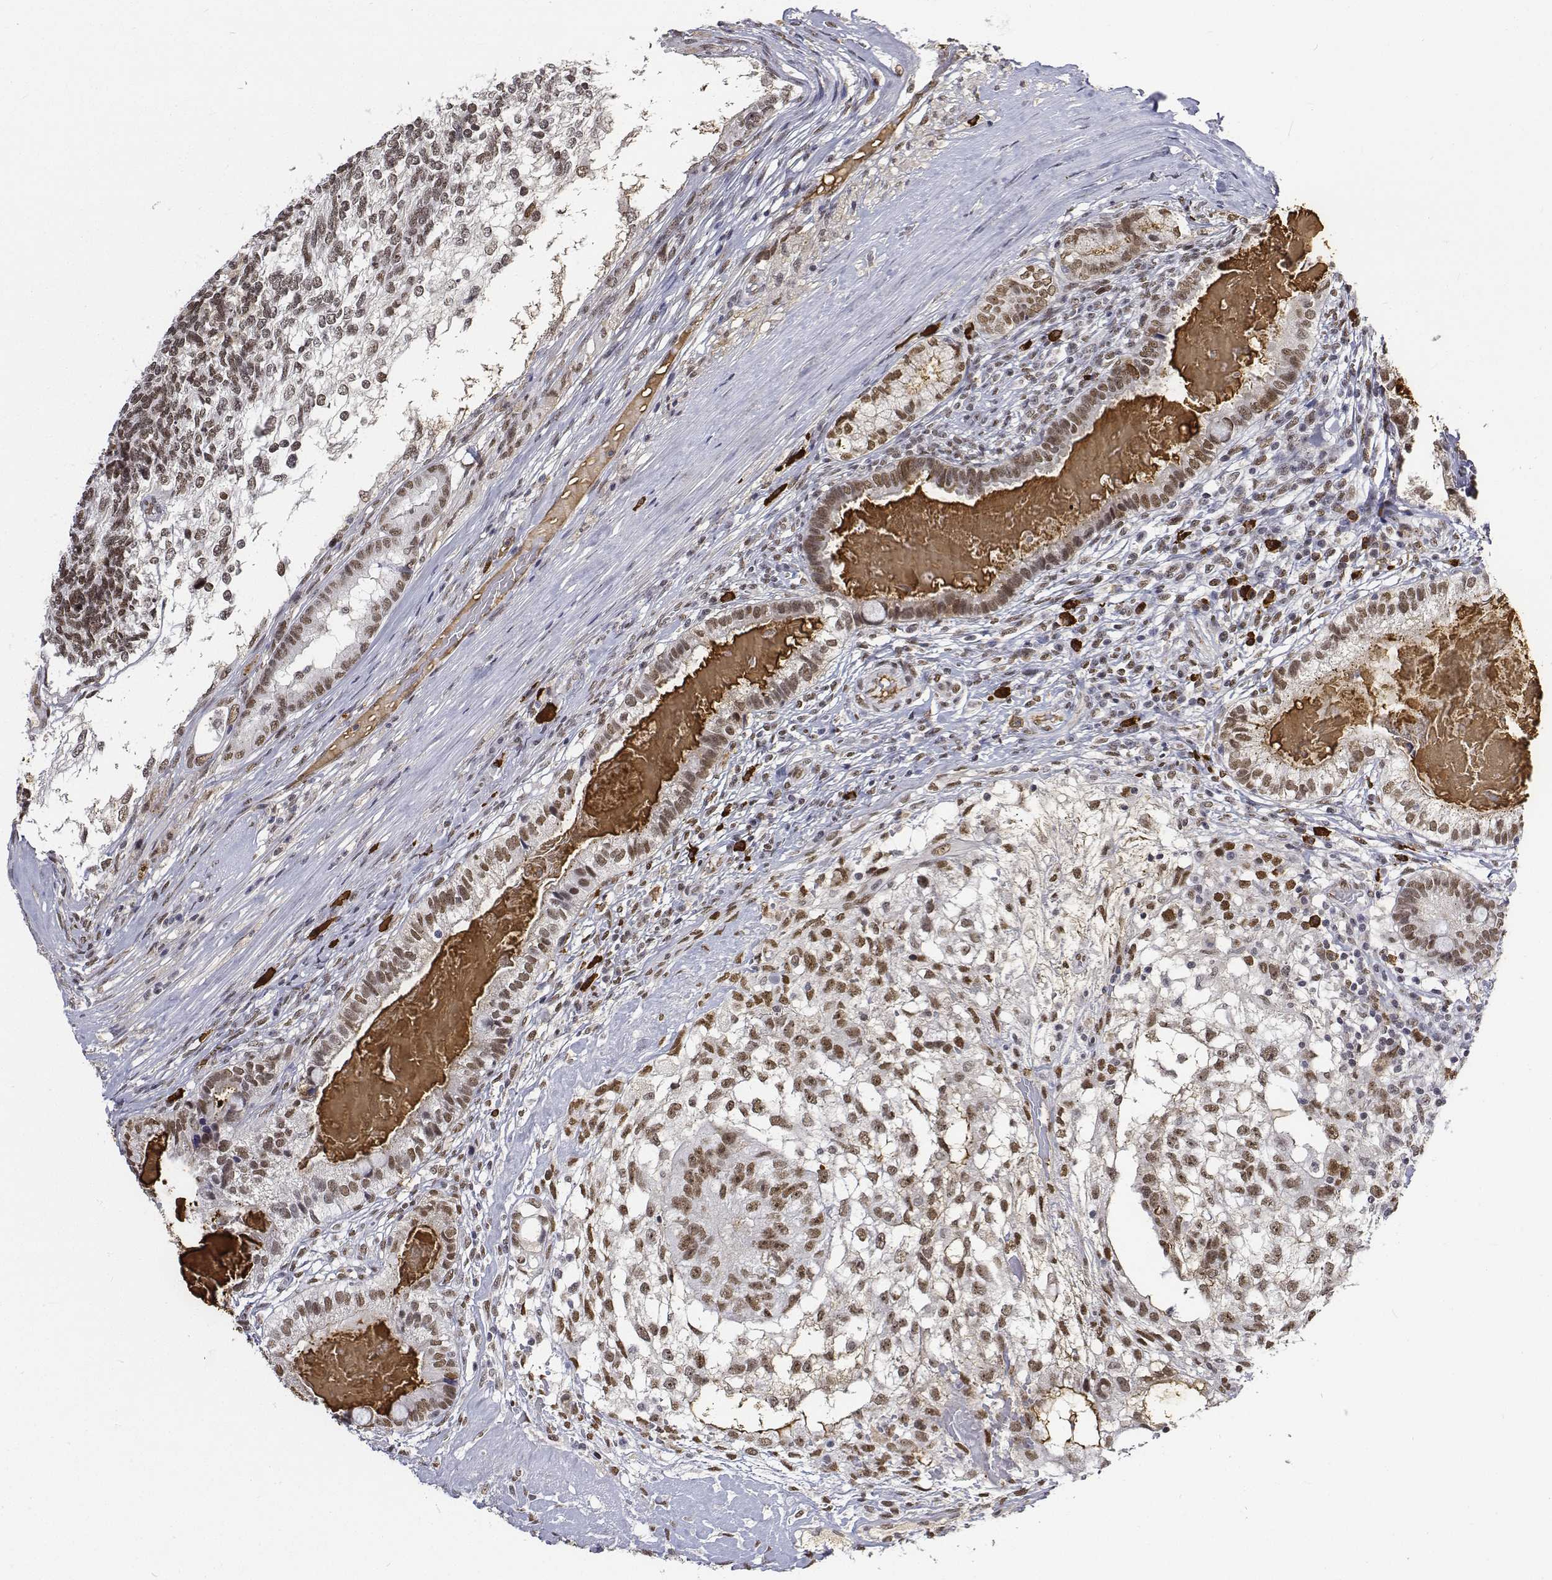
{"staining": {"intensity": "moderate", "quantity": ">75%", "location": "nuclear"}, "tissue": "testis cancer", "cell_type": "Tumor cells", "image_type": "cancer", "snomed": [{"axis": "morphology", "description": "Seminoma, NOS"}, {"axis": "morphology", "description": "Carcinoma, Embryonal, NOS"}, {"axis": "topography", "description": "Testis"}], "caption": "Immunohistochemical staining of testis embryonal carcinoma reveals medium levels of moderate nuclear protein expression in approximately >75% of tumor cells.", "gene": "ATRX", "patient": {"sex": "male", "age": 41}}